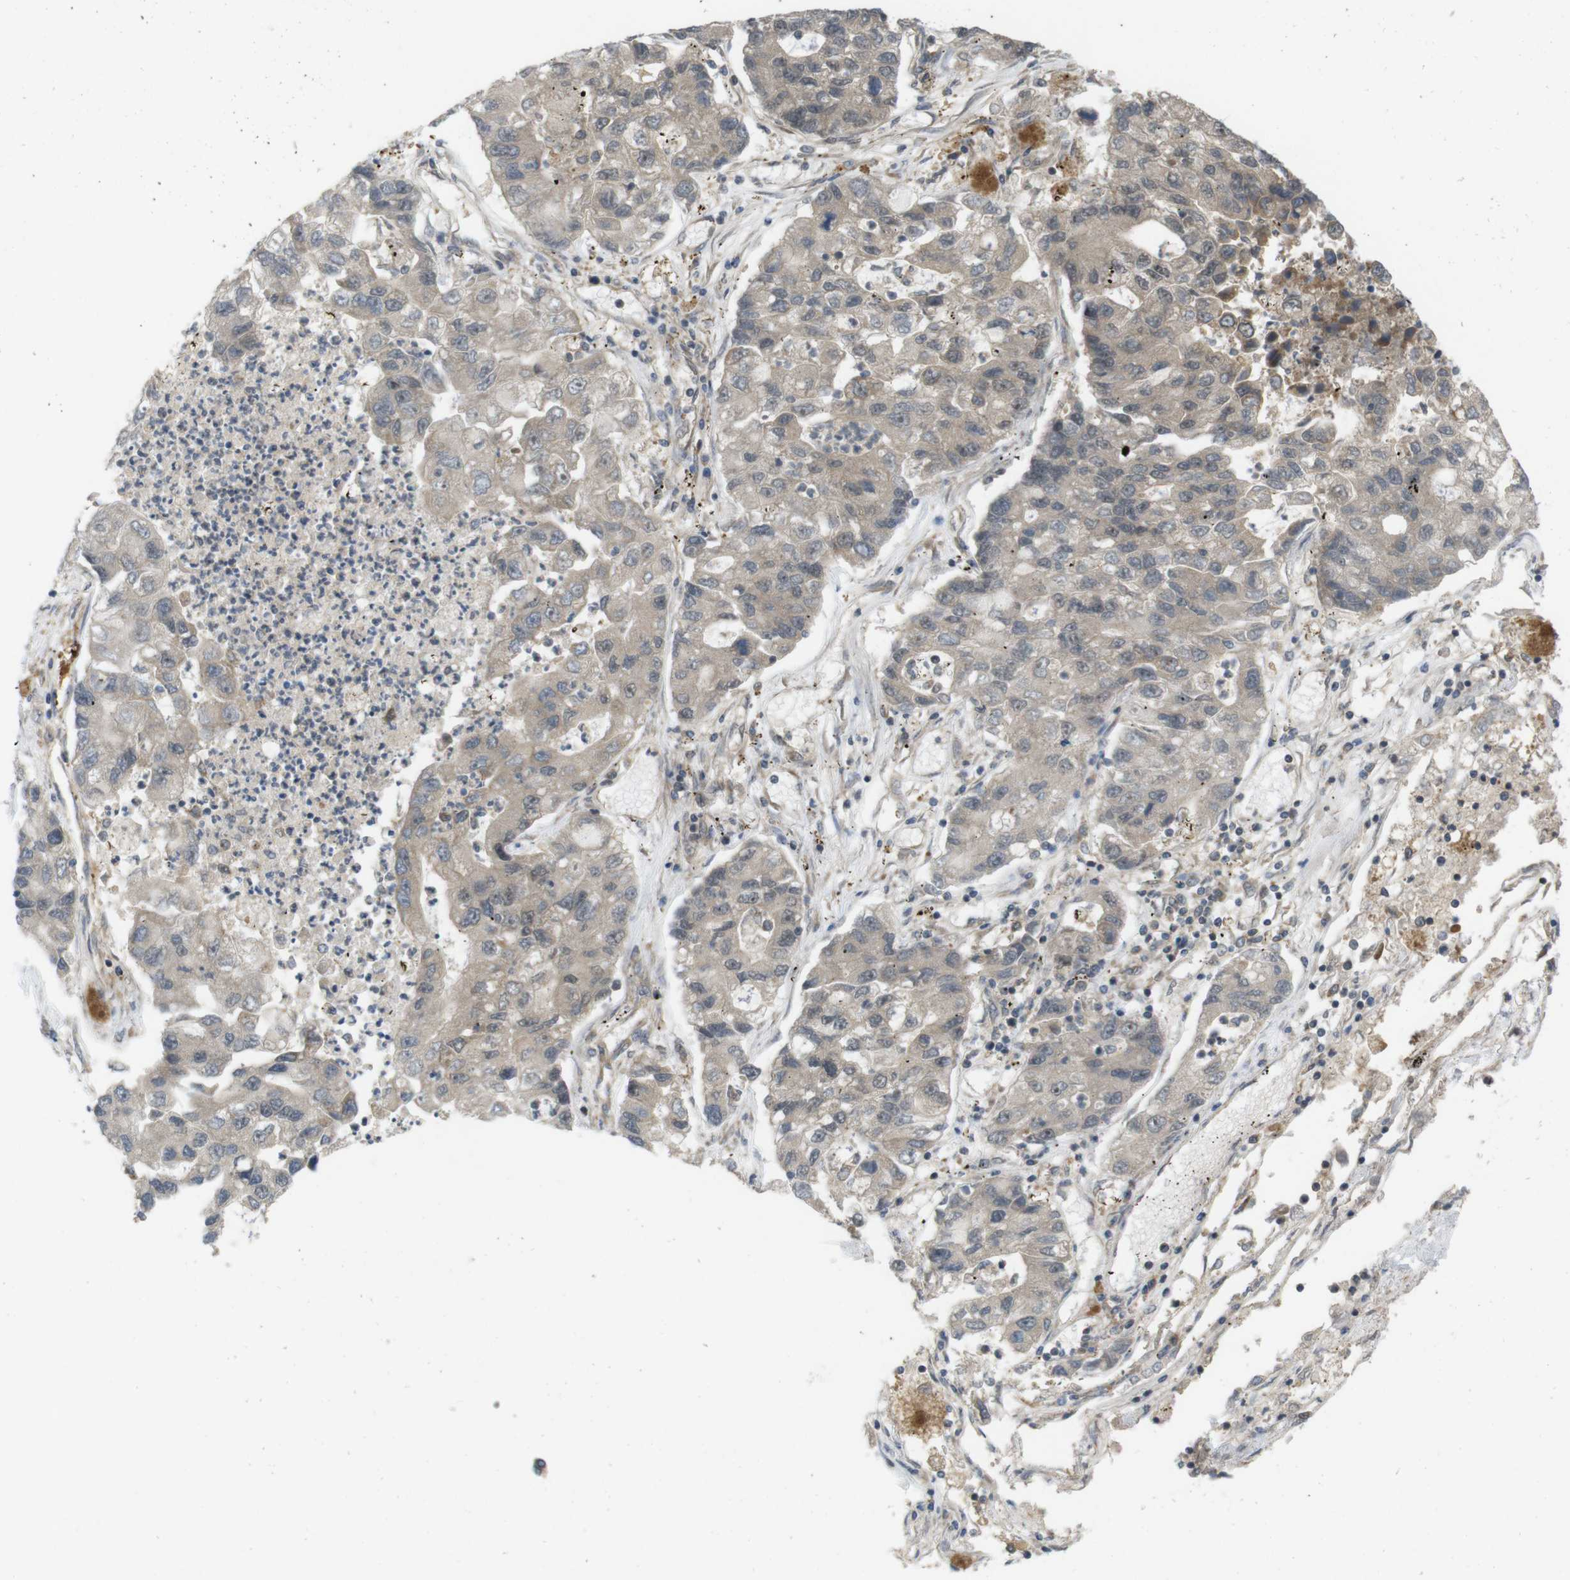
{"staining": {"intensity": "weak", "quantity": ">75%", "location": "cytoplasmic/membranous"}, "tissue": "lung cancer", "cell_type": "Tumor cells", "image_type": "cancer", "snomed": [{"axis": "morphology", "description": "Adenocarcinoma, NOS"}, {"axis": "topography", "description": "Lung"}], "caption": "Immunohistochemistry photomicrograph of neoplastic tissue: lung cancer (adenocarcinoma) stained using immunohistochemistry displays low levels of weak protein expression localized specifically in the cytoplasmic/membranous of tumor cells, appearing as a cytoplasmic/membranous brown color.", "gene": "RNF130", "patient": {"sex": "female", "age": 51}}